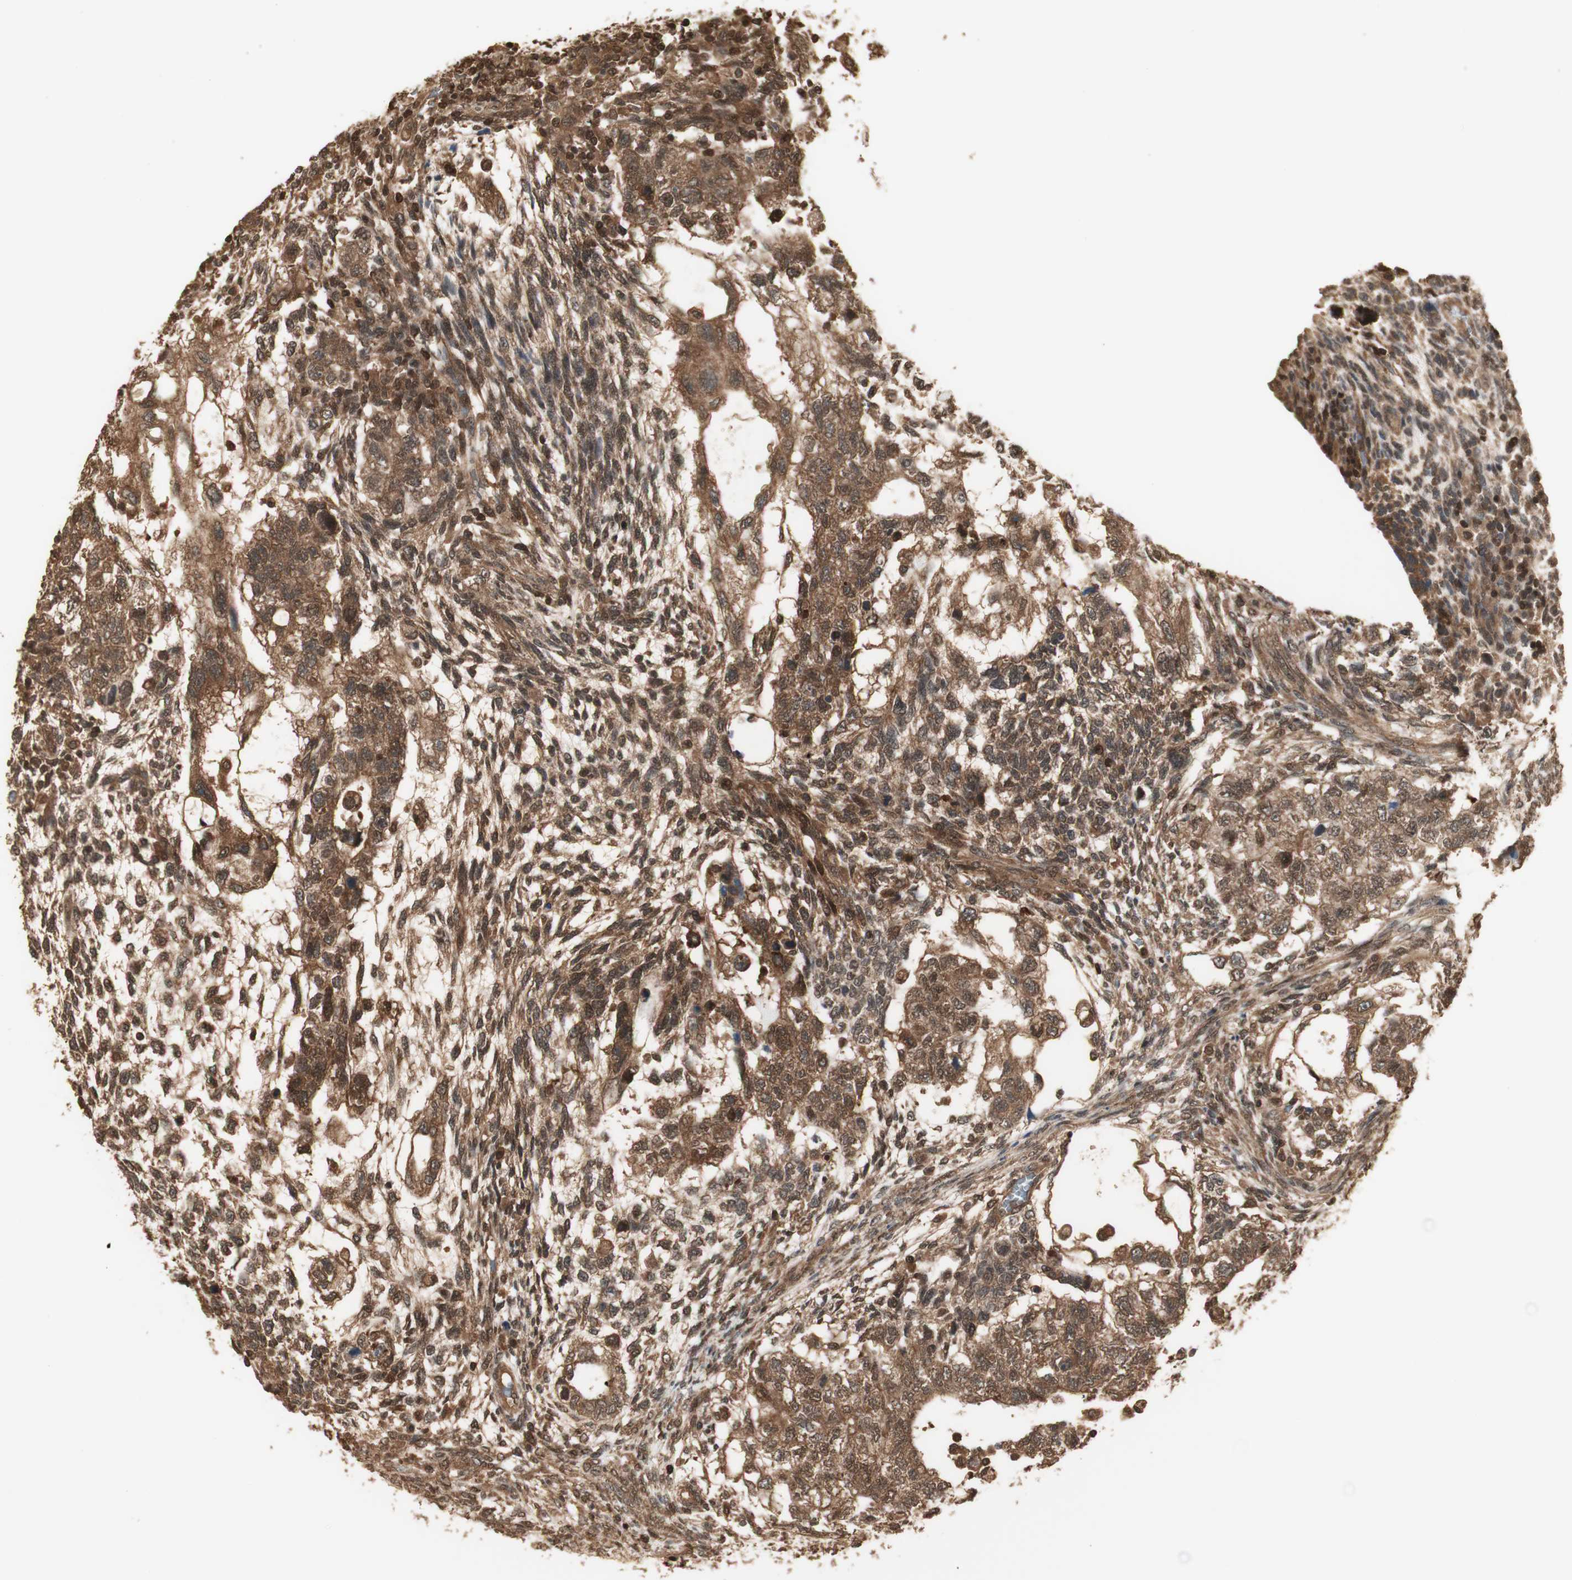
{"staining": {"intensity": "moderate", "quantity": ">75%", "location": "cytoplasmic/membranous"}, "tissue": "testis cancer", "cell_type": "Tumor cells", "image_type": "cancer", "snomed": [{"axis": "morphology", "description": "Normal tissue, NOS"}, {"axis": "morphology", "description": "Carcinoma, Embryonal, NOS"}, {"axis": "topography", "description": "Testis"}], "caption": "Moderate cytoplasmic/membranous staining is appreciated in about >75% of tumor cells in embryonal carcinoma (testis).", "gene": "YWHAB", "patient": {"sex": "male", "age": 36}}